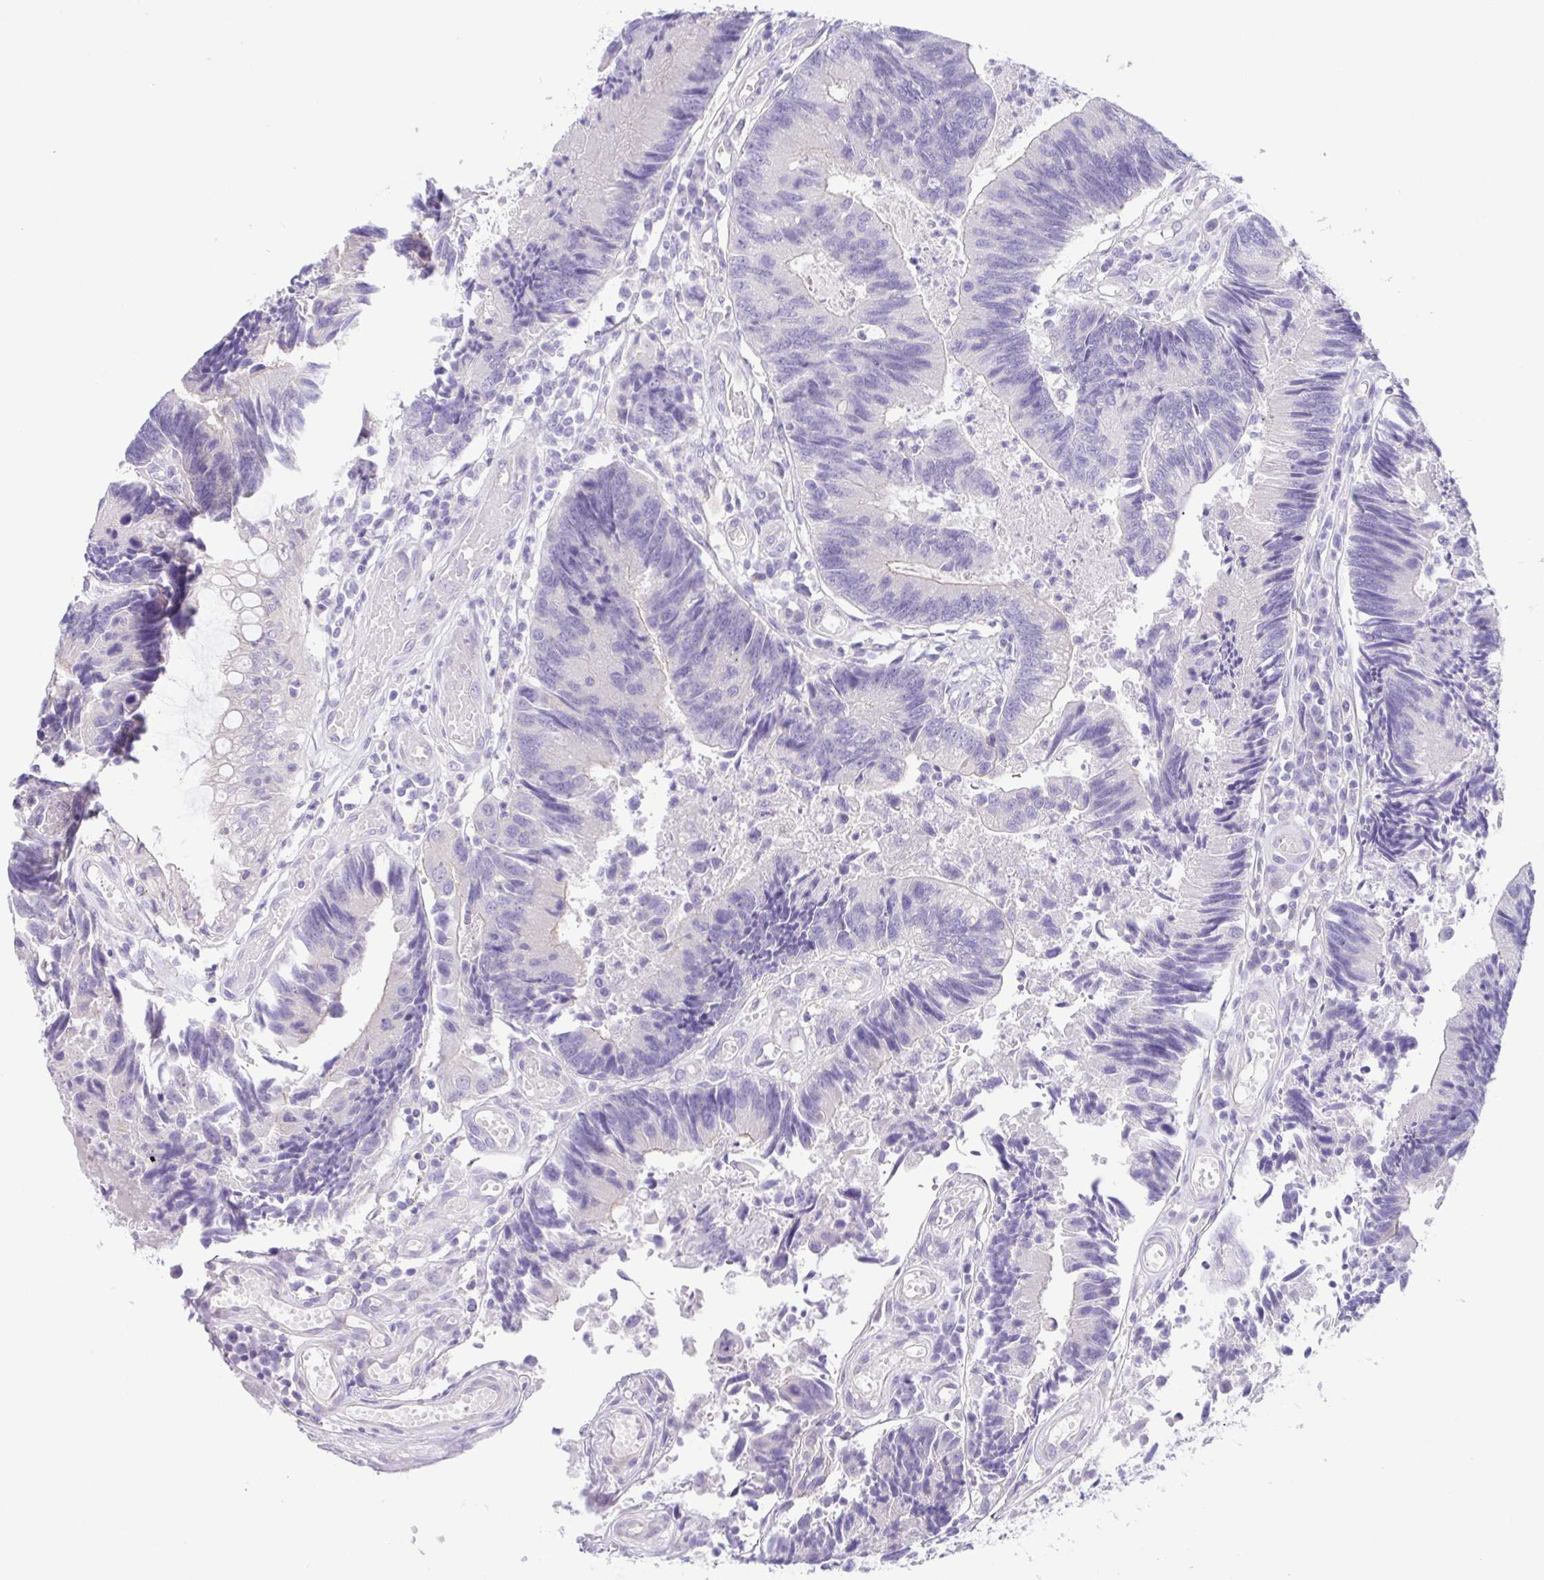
{"staining": {"intensity": "negative", "quantity": "none", "location": "none"}, "tissue": "colorectal cancer", "cell_type": "Tumor cells", "image_type": "cancer", "snomed": [{"axis": "morphology", "description": "Adenocarcinoma, NOS"}, {"axis": "topography", "description": "Colon"}], "caption": "This is a photomicrograph of immunohistochemistry staining of adenocarcinoma (colorectal), which shows no staining in tumor cells.", "gene": "KRTDAP", "patient": {"sex": "female", "age": 67}}